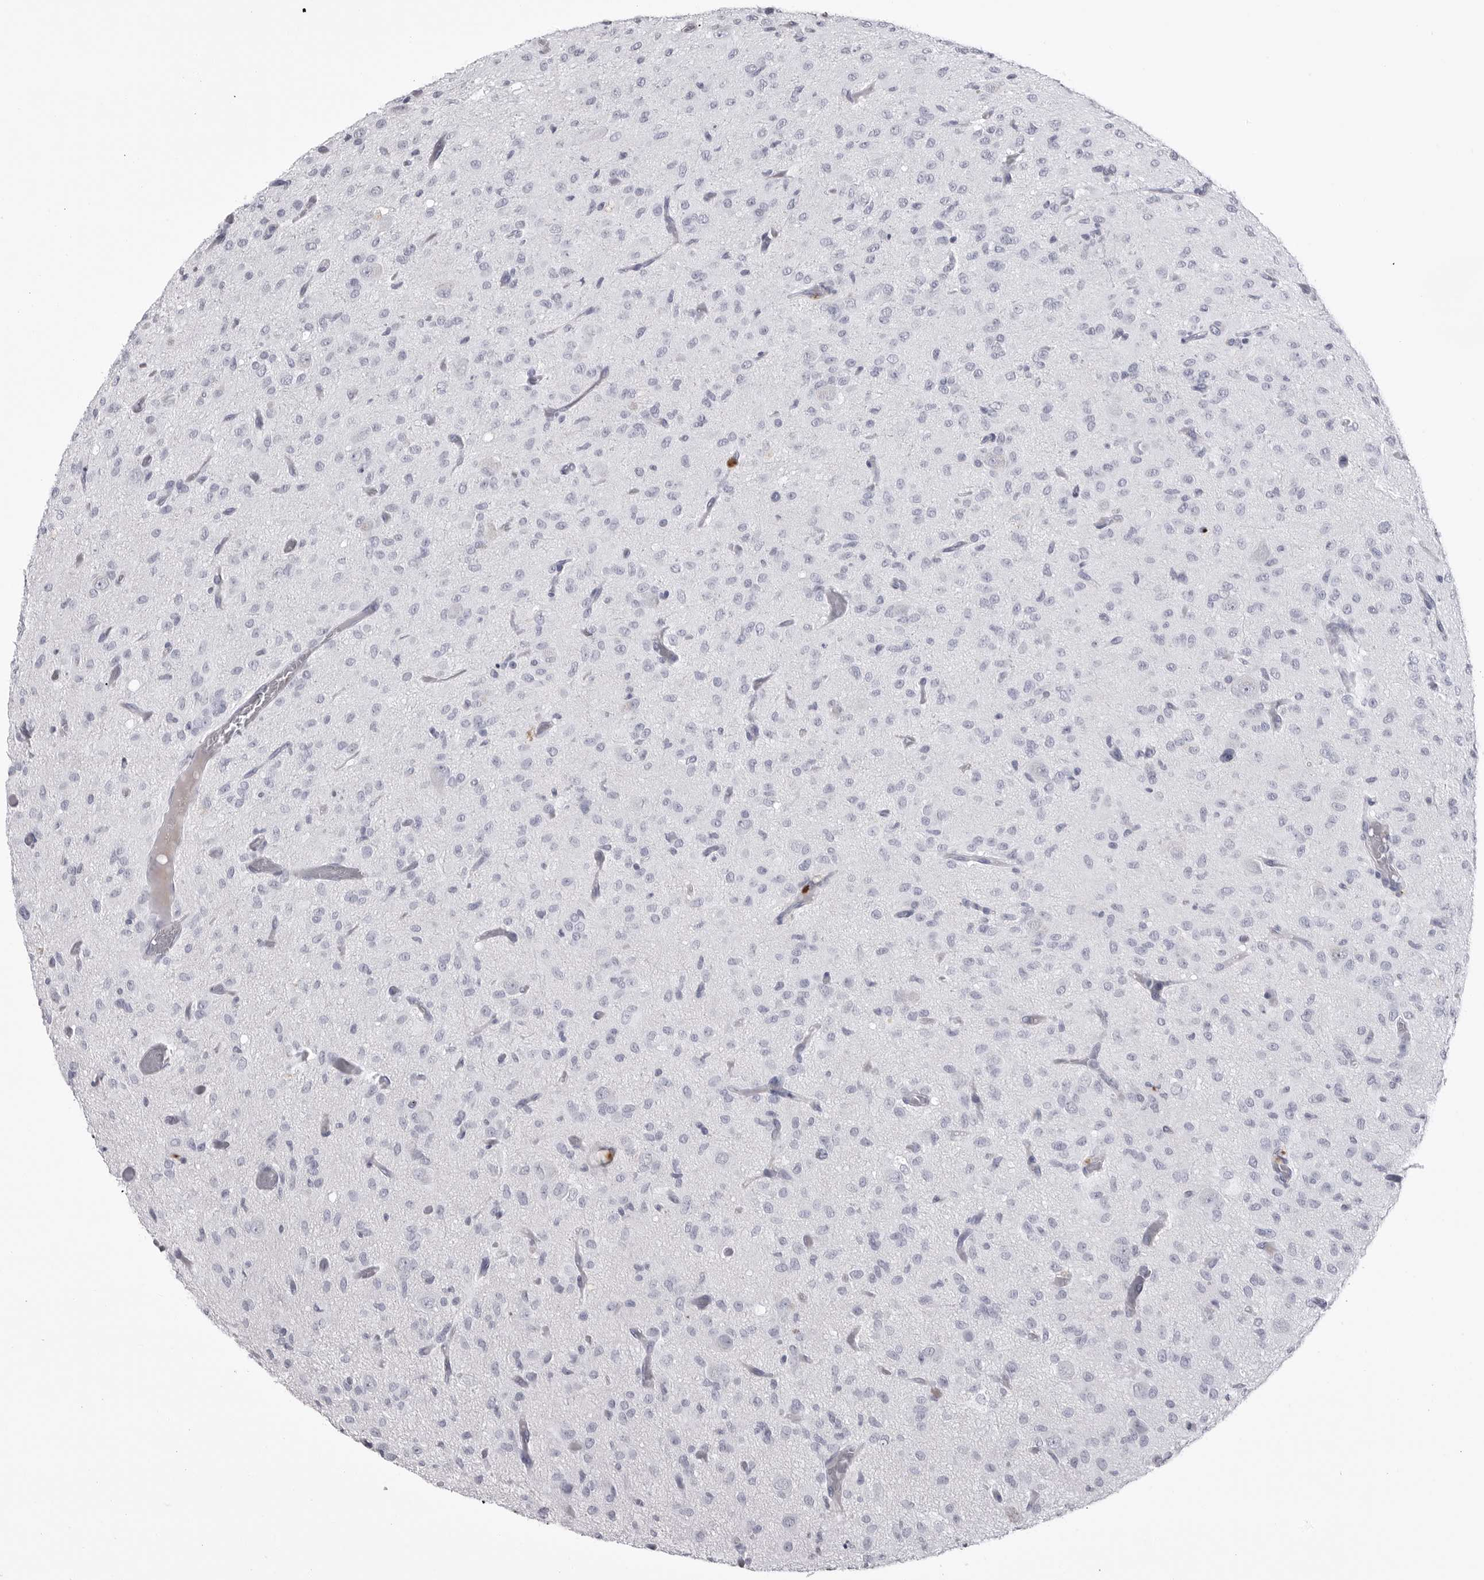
{"staining": {"intensity": "negative", "quantity": "none", "location": "none"}, "tissue": "glioma", "cell_type": "Tumor cells", "image_type": "cancer", "snomed": [{"axis": "morphology", "description": "Glioma, malignant, High grade"}, {"axis": "topography", "description": "Brain"}], "caption": "The image demonstrates no significant positivity in tumor cells of glioma.", "gene": "COL26A1", "patient": {"sex": "female", "age": 59}}